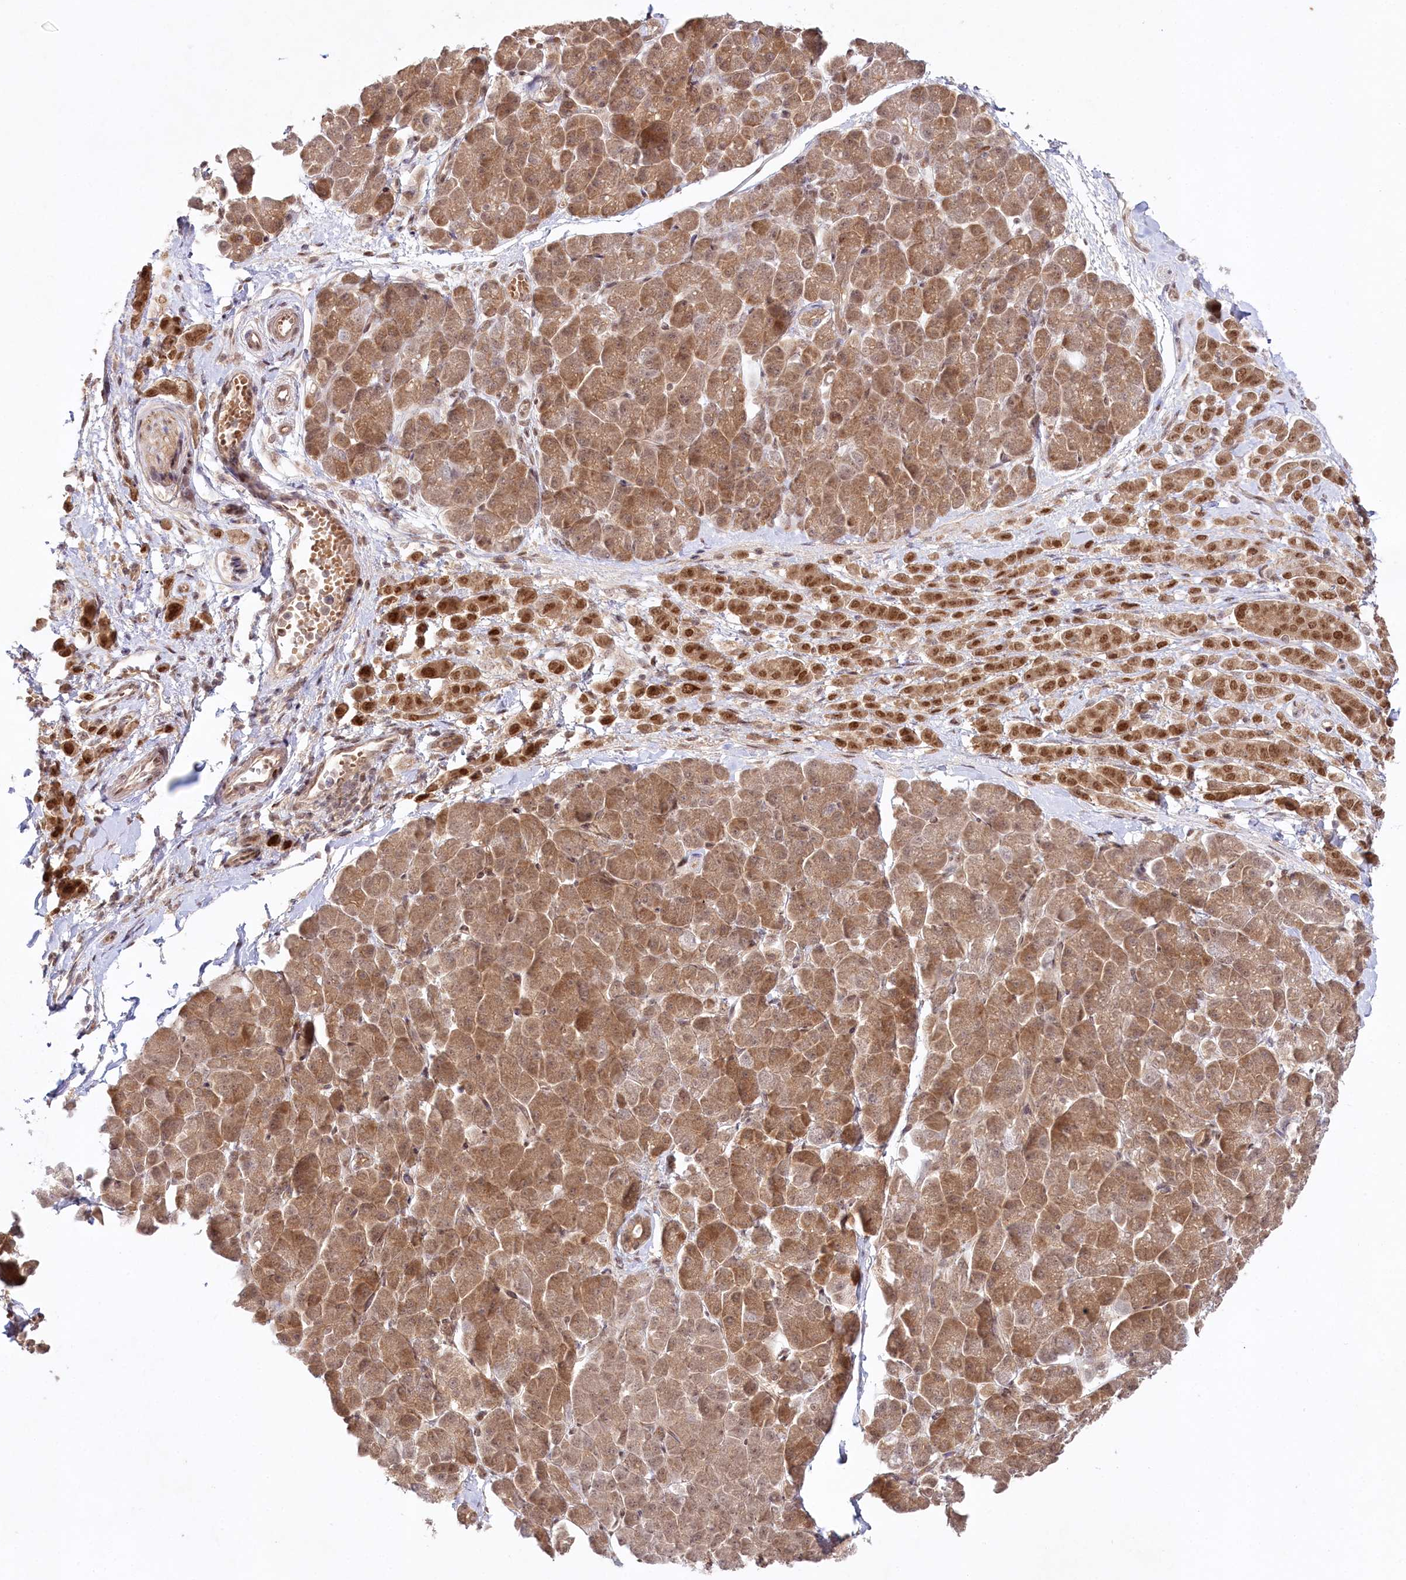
{"staining": {"intensity": "strong", "quantity": ">75%", "location": "nuclear"}, "tissue": "pancreatic cancer", "cell_type": "Tumor cells", "image_type": "cancer", "snomed": [{"axis": "morphology", "description": "Normal tissue, NOS"}, {"axis": "morphology", "description": "Adenocarcinoma, NOS"}, {"axis": "topography", "description": "Pancreas"}], "caption": "IHC histopathology image of human pancreatic cancer stained for a protein (brown), which shows high levels of strong nuclear positivity in about >75% of tumor cells.", "gene": "CCDC65", "patient": {"sex": "female", "age": 64}}